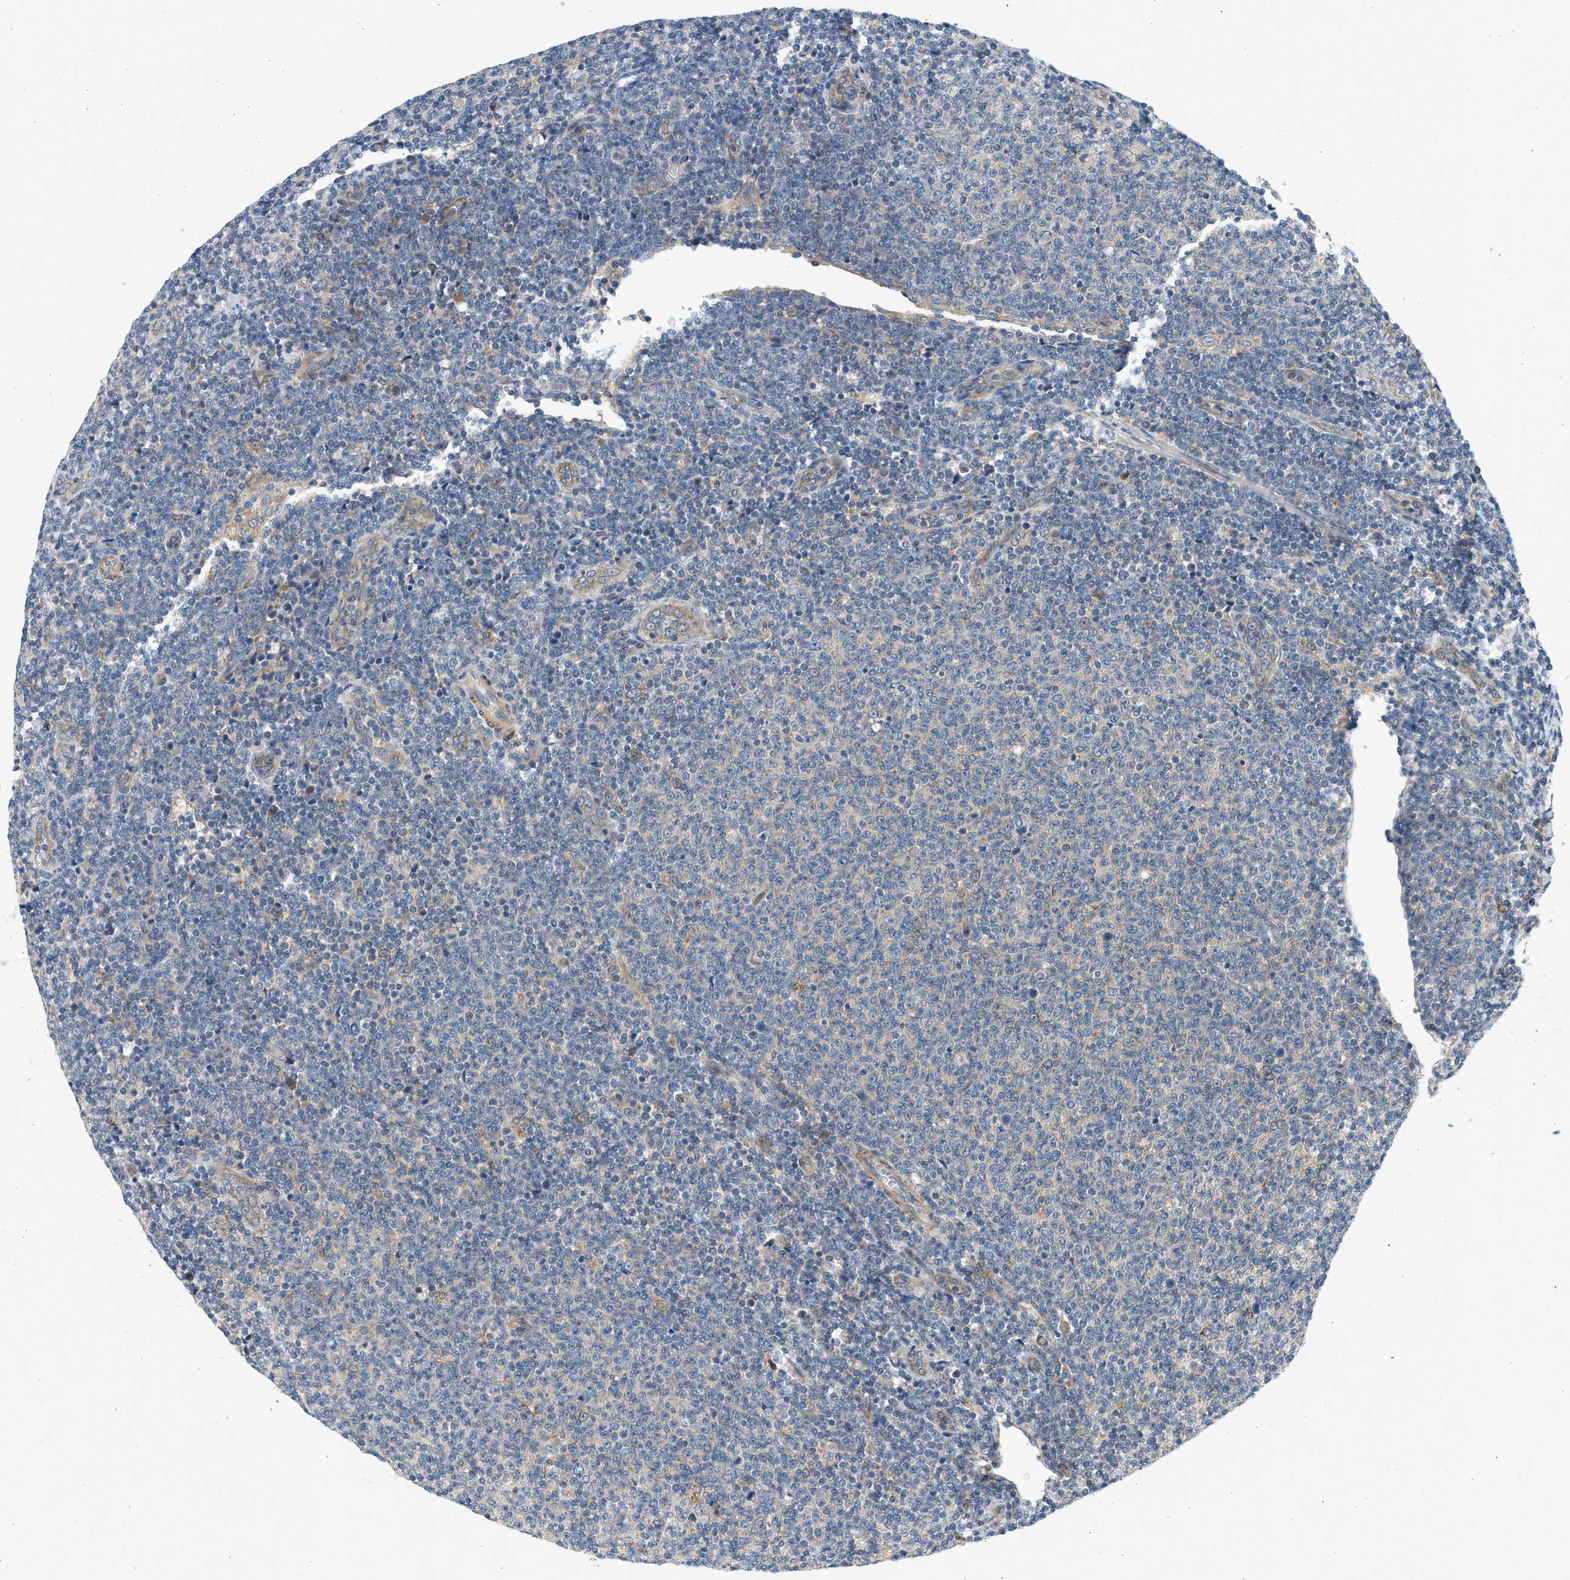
{"staining": {"intensity": "negative", "quantity": "none", "location": "none"}, "tissue": "lymphoma", "cell_type": "Tumor cells", "image_type": "cancer", "snomed": [{"axis": "morphology", "description": "Malignant lymphoma, non-Hodgkin's type, Low grade"}, {"axis": "topography", "description": "Lymph node"}], "caption": "Tumor cells show no significant positivity in lymphoma.", "gene": "KDELR2", "patient": {"sex": "male", "age": 66}}